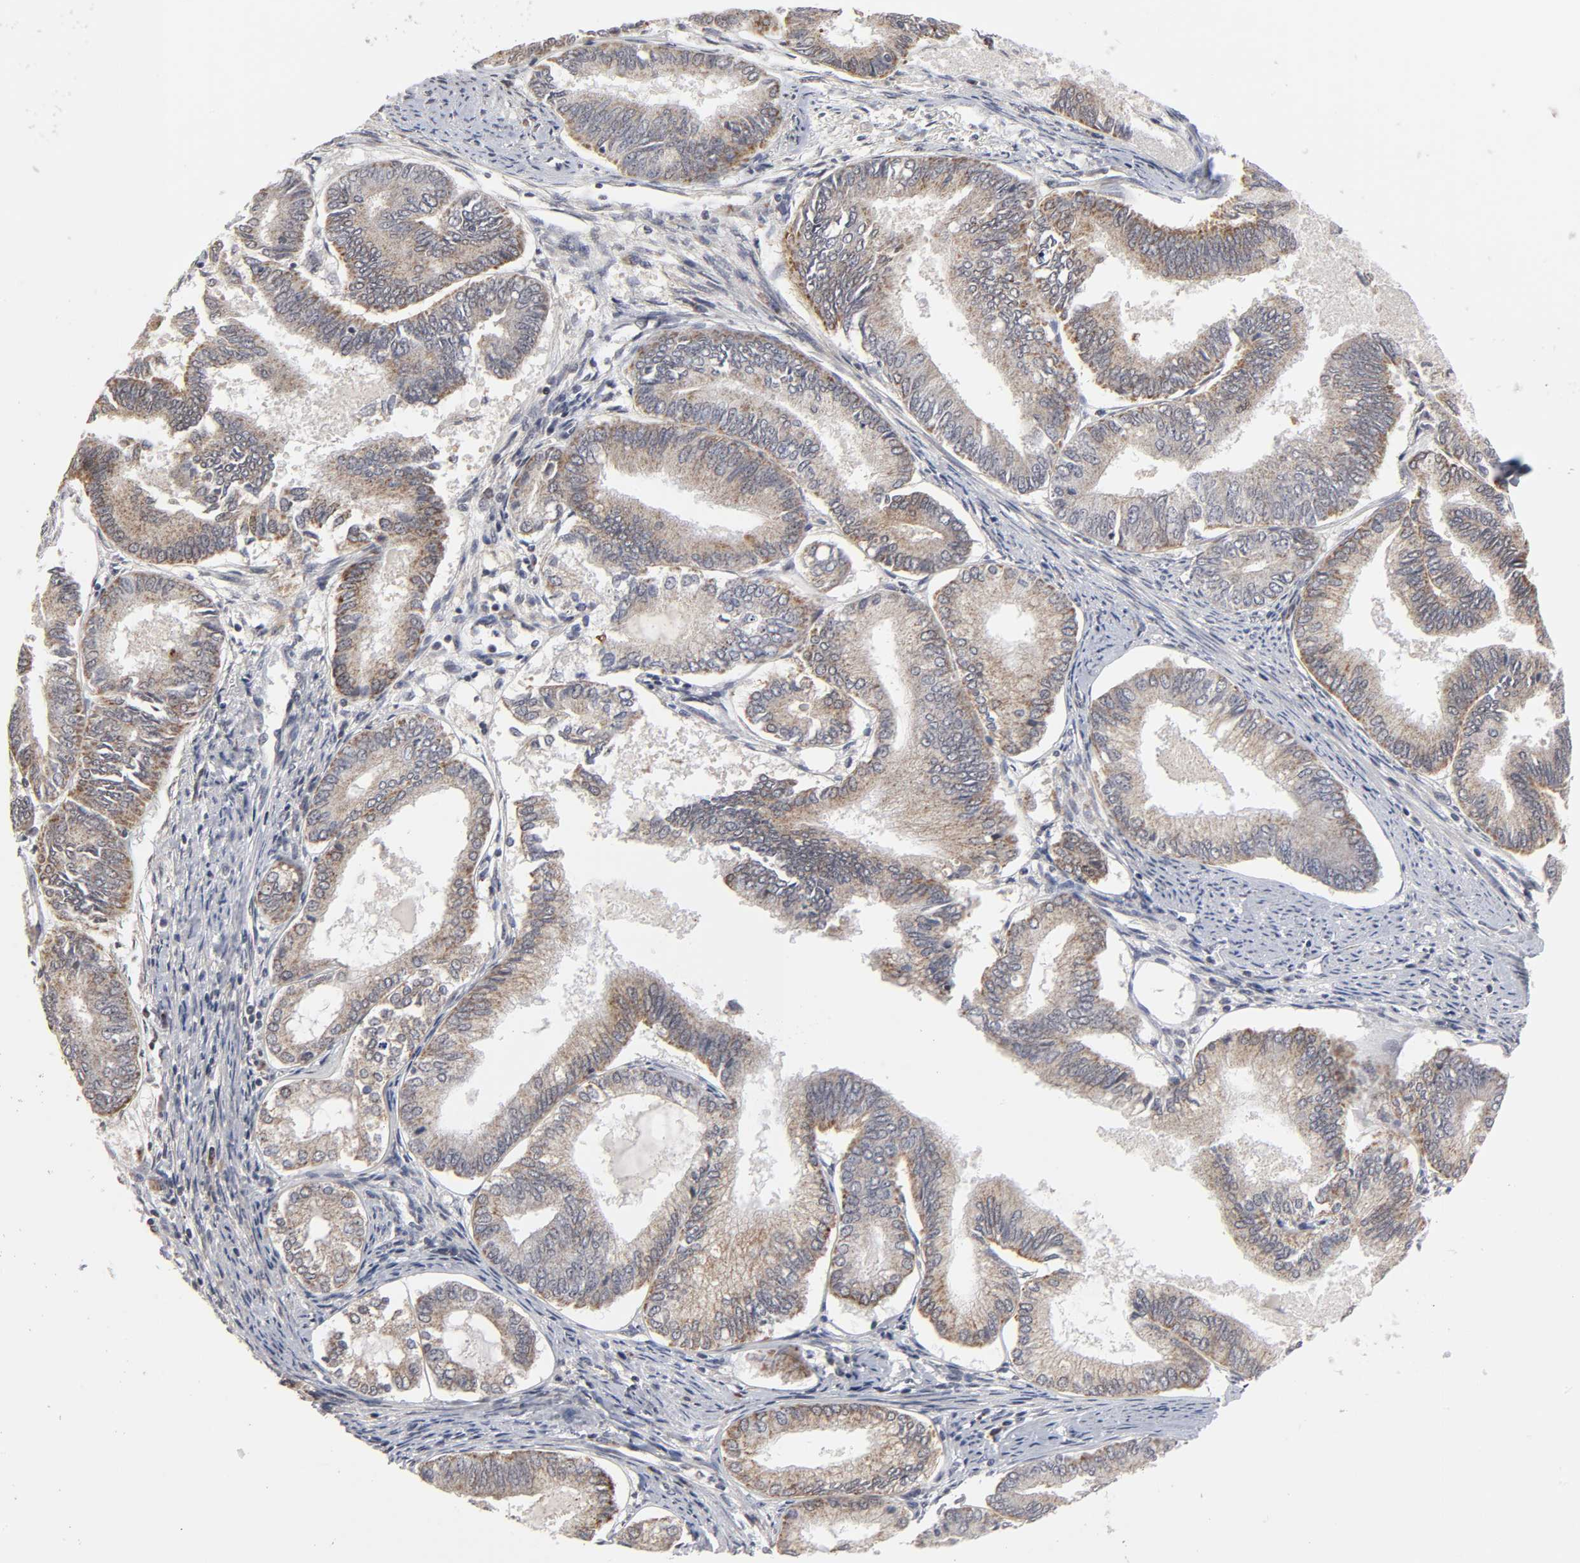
{"staining": {"intensity": "moderate", "quantity": ">75%", "location": "cytoplasmic/membranous"}, "tissue": "endometrial cancer", "cell_type": "Tumor cells", "image_type": "cancer", "snomed": [{"axis": "morphology", "description": "Adenocarcinoma, NOS"}, {"axis": "topography", "description": "Endometrium"}], "caption": "About >75% of tumor cells in human adenocarcinoma (endometrial) demonstrate moderate cytoplasmic/membranous protein positivity as visualized by brown immunohistochemical staining.", "gene": "AUH", "patient": {"sex": "female", "age": 86}}